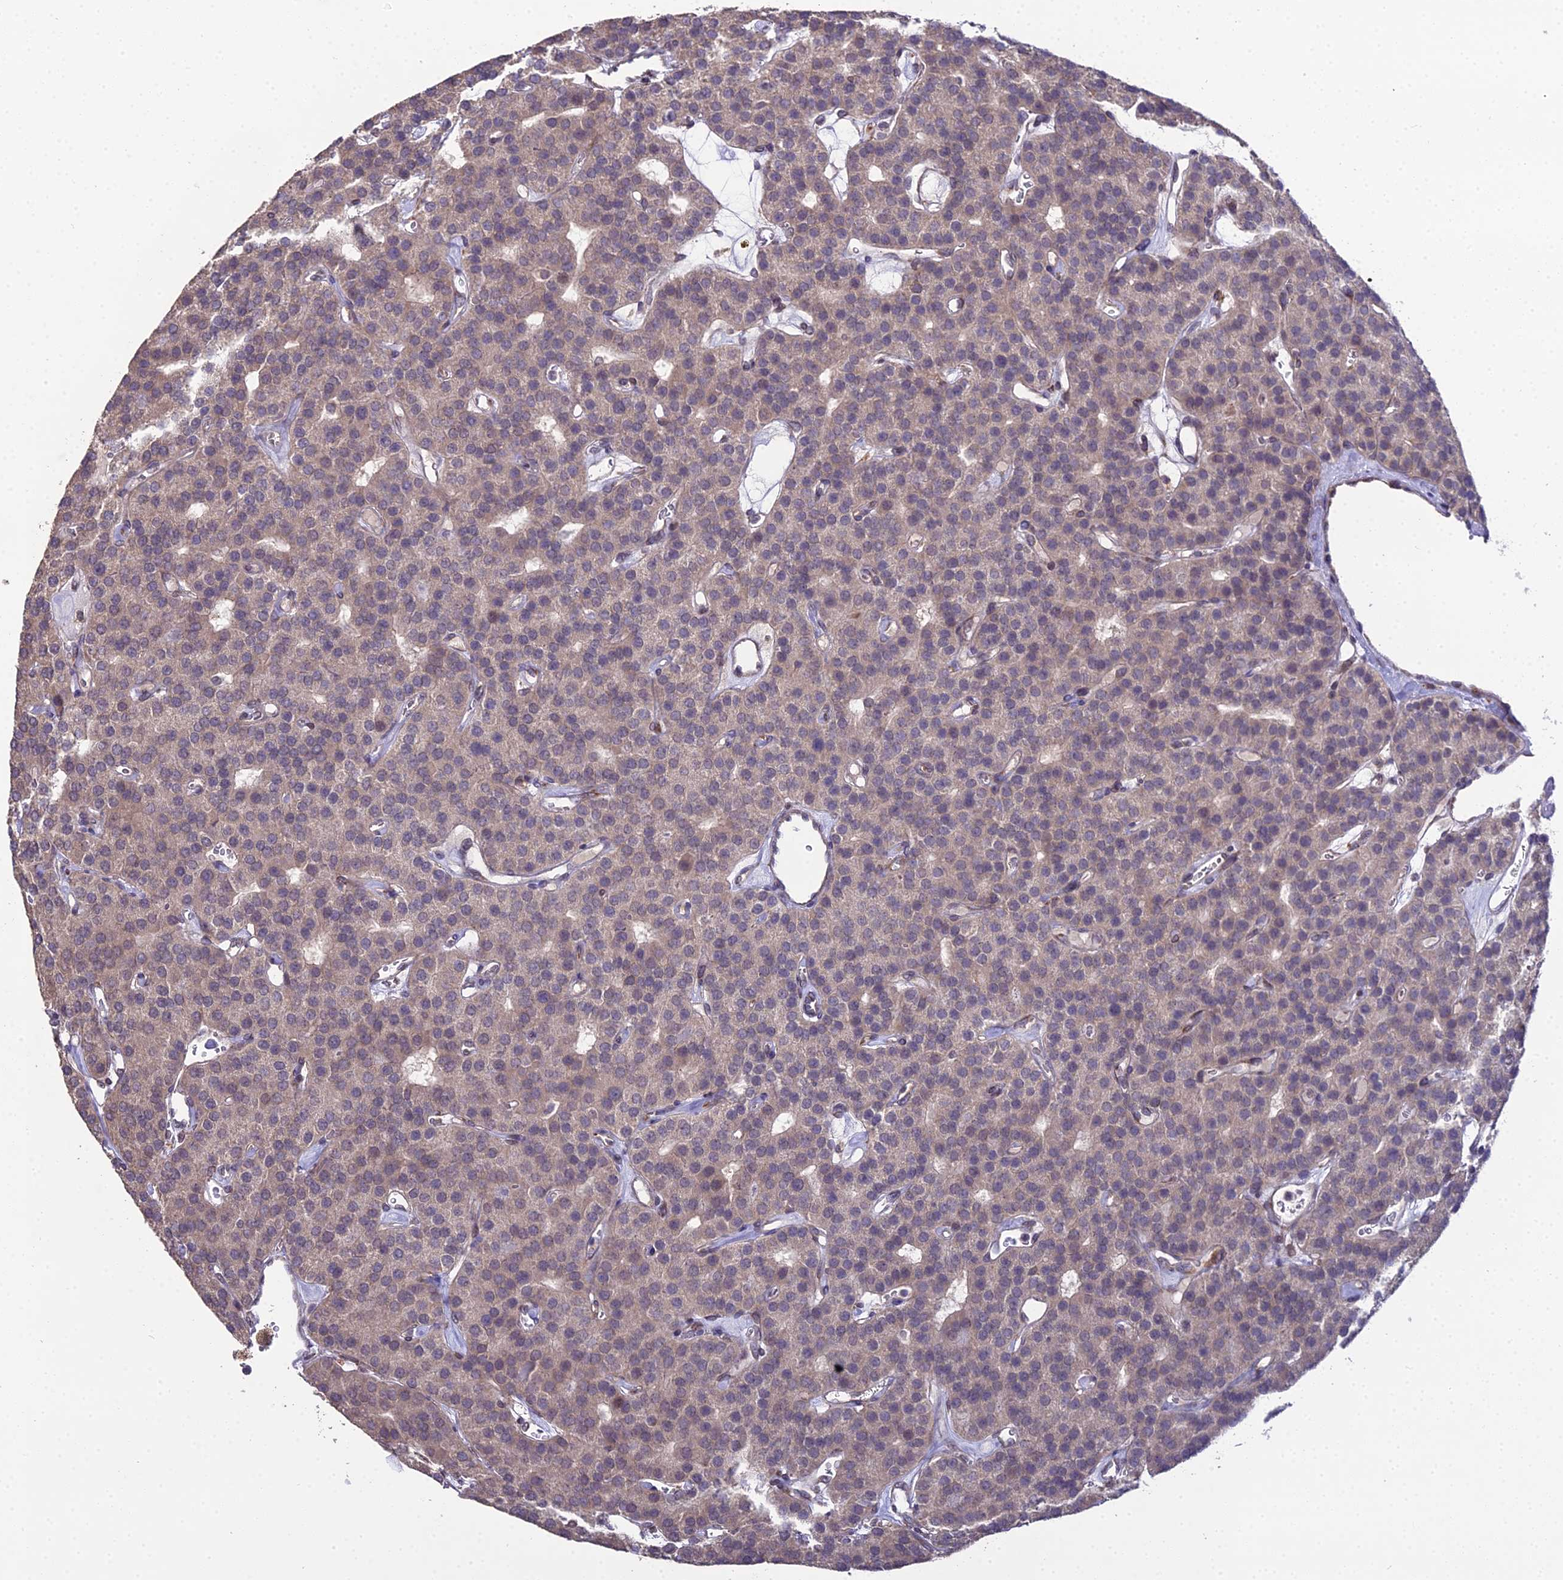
{"staining": {"intensity": "negative", "quantity": "none", "location": "none"}, "tissue": "parathyroid gland", "cell_type": "Glandular cells", "image_type": "normal", "snomed": [{"axis": "morphology", "description": "Normal tissue, NOS"}, {"axis": "morphology", "description": "Adenoma, NOS"}, {"axis": "topography", "description": "Parathyroid gland"}], "caption": "An immunohistochemistry histopathology image of benign parathyroid gland is shown. There is no staining in glandular cells of parathyroid gland. (Stains: DAB IHC with hematoxylin counter stain, Microscopy: brightfield microscopy at high magnification).", "gene": "TROAP", "patient": {"sex": "female", "age": 86}}